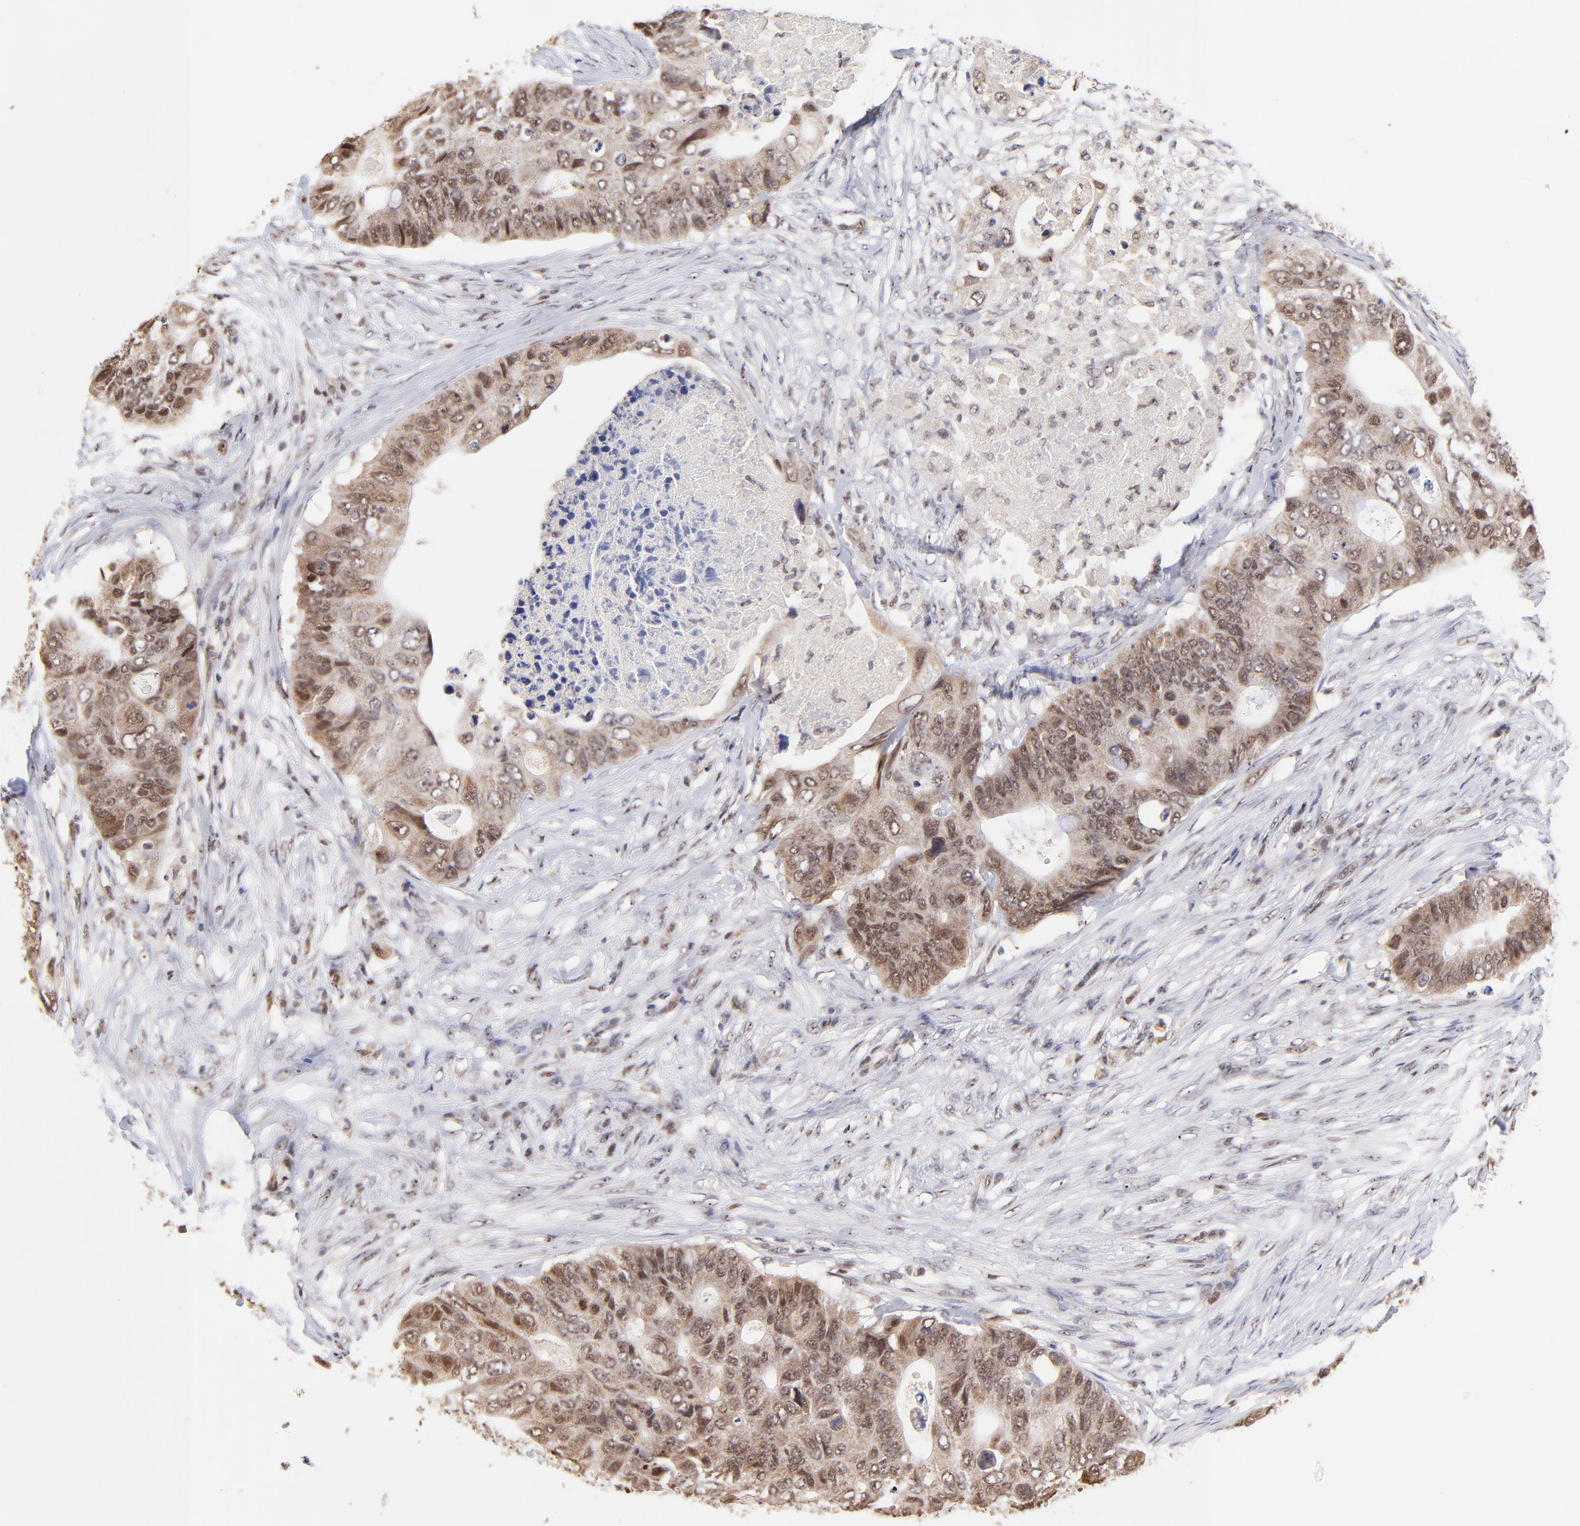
{"staining": {"intensity": "weak", "quantity": ">75%", "location": "cytoplasmic/membranous,nuclear"}, "tissue": "colorectal cancer", "cell_type": "Tumor cells", "image_type": "cancer", "snomed": [{"axis": "morphology", "description": "Adenocarcinoma, NOS"}, {"axis": "topography", "description": "Colon"}], "caption": "Colorectal cancer (adenocarcinoma) stained for a protein reveals weak cytoplasmic/membranous and nuclear positivity in tumor cells. The staining is performed using DAB brown chromogen to label protein expression. The nuclei are counter-stained blue using hematoxylin.", "gene": "ZNF670", "patient": {"sex": "male", "age": 71}}